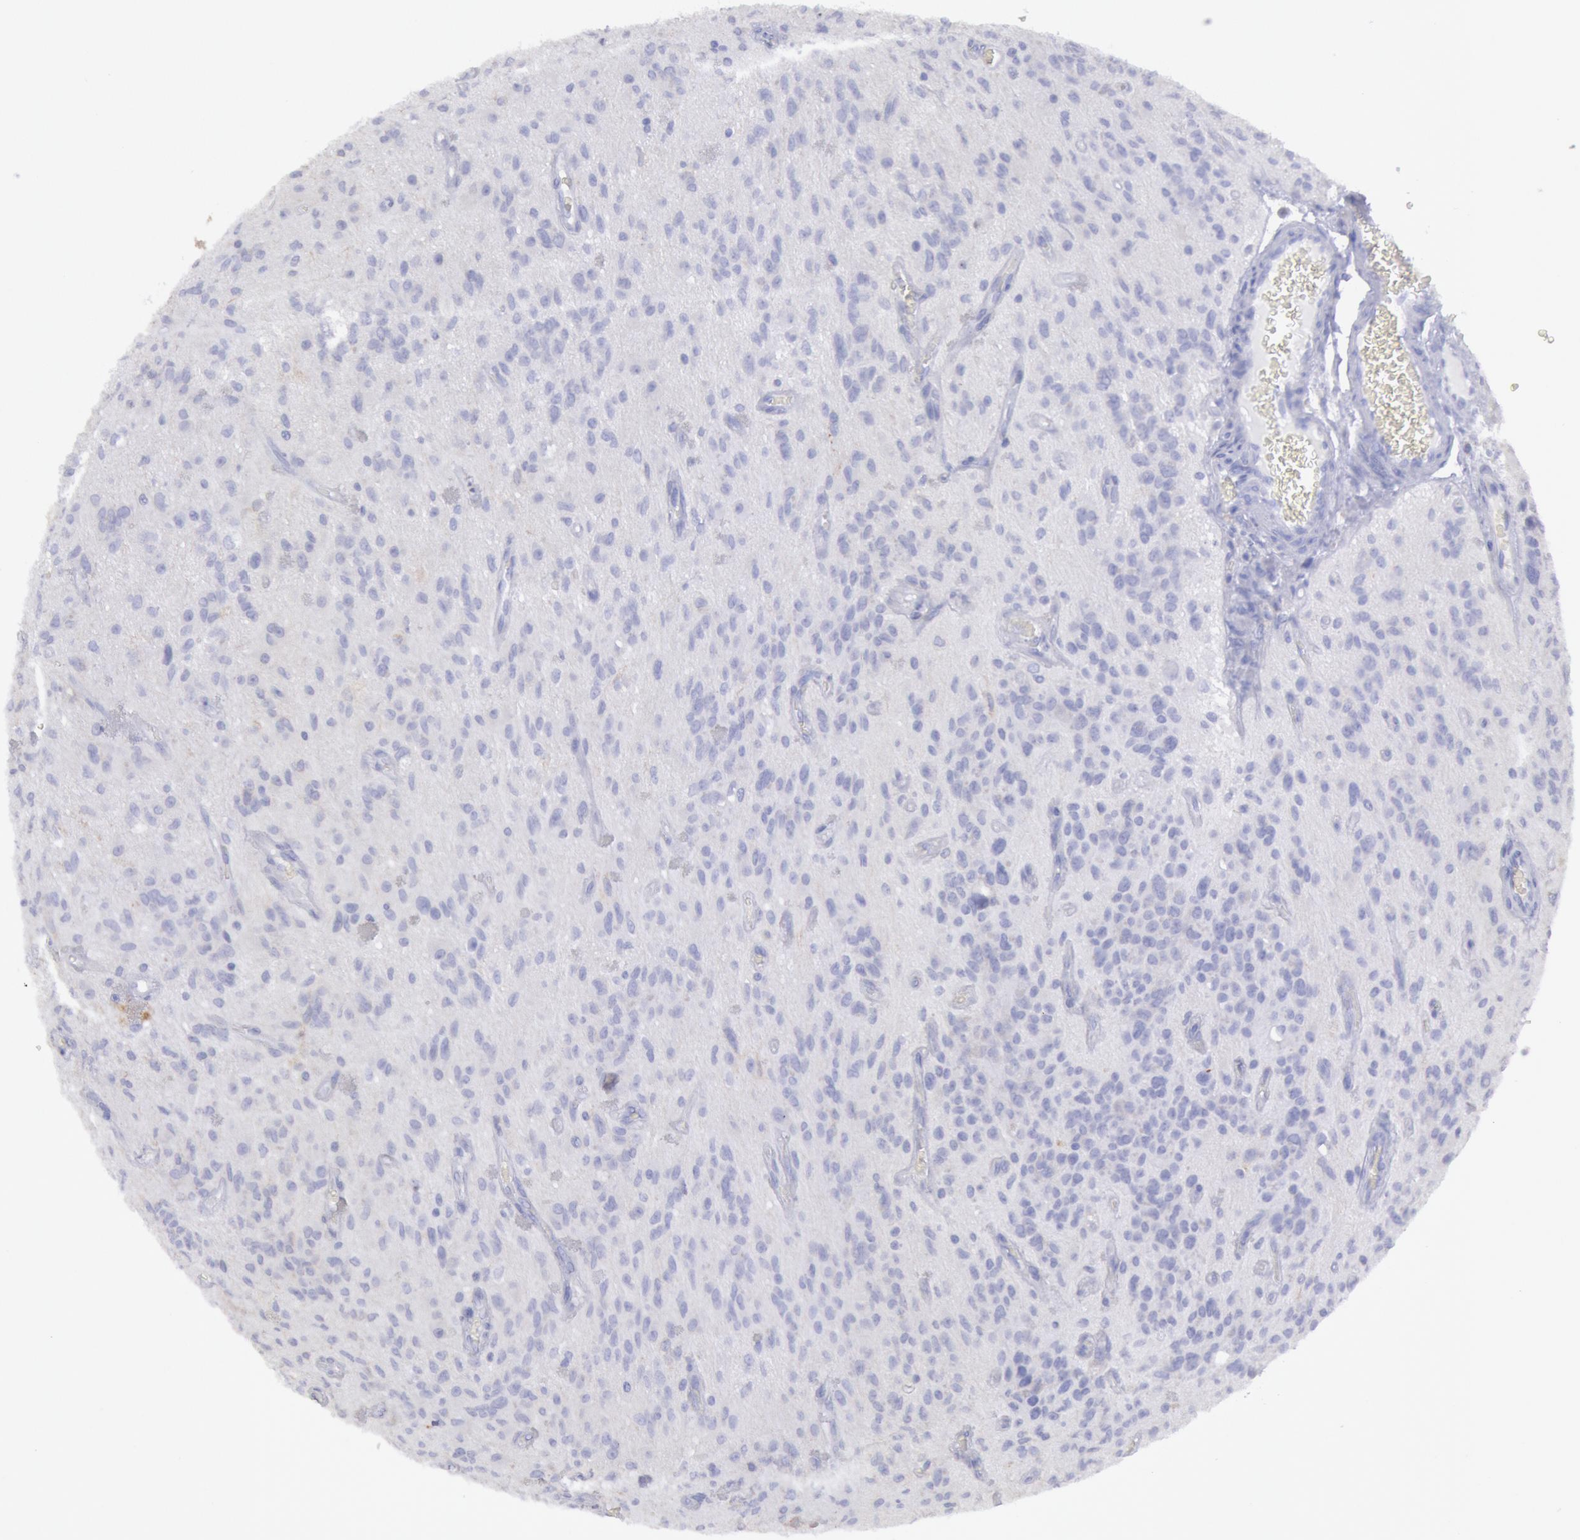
{"staining": {"intensity": "negative", "quantity": "none", "location": "none"}, "tissue": "glioma", "cell_type": "Tumor cells", "image_type": "cancer", "snomed": [{"axis": "morphology", "description": "Glioma, malignant, Low grade"}, {"axis": "topography", "description": "Brain"}], "caption": "Immunohistochemistry image of neoplastic tissue: human glioma stained with DAB reveals no significant protein staining in tumor cells.", "gene": "MYH7", "patient": {"sex": "female", "age": 15}}